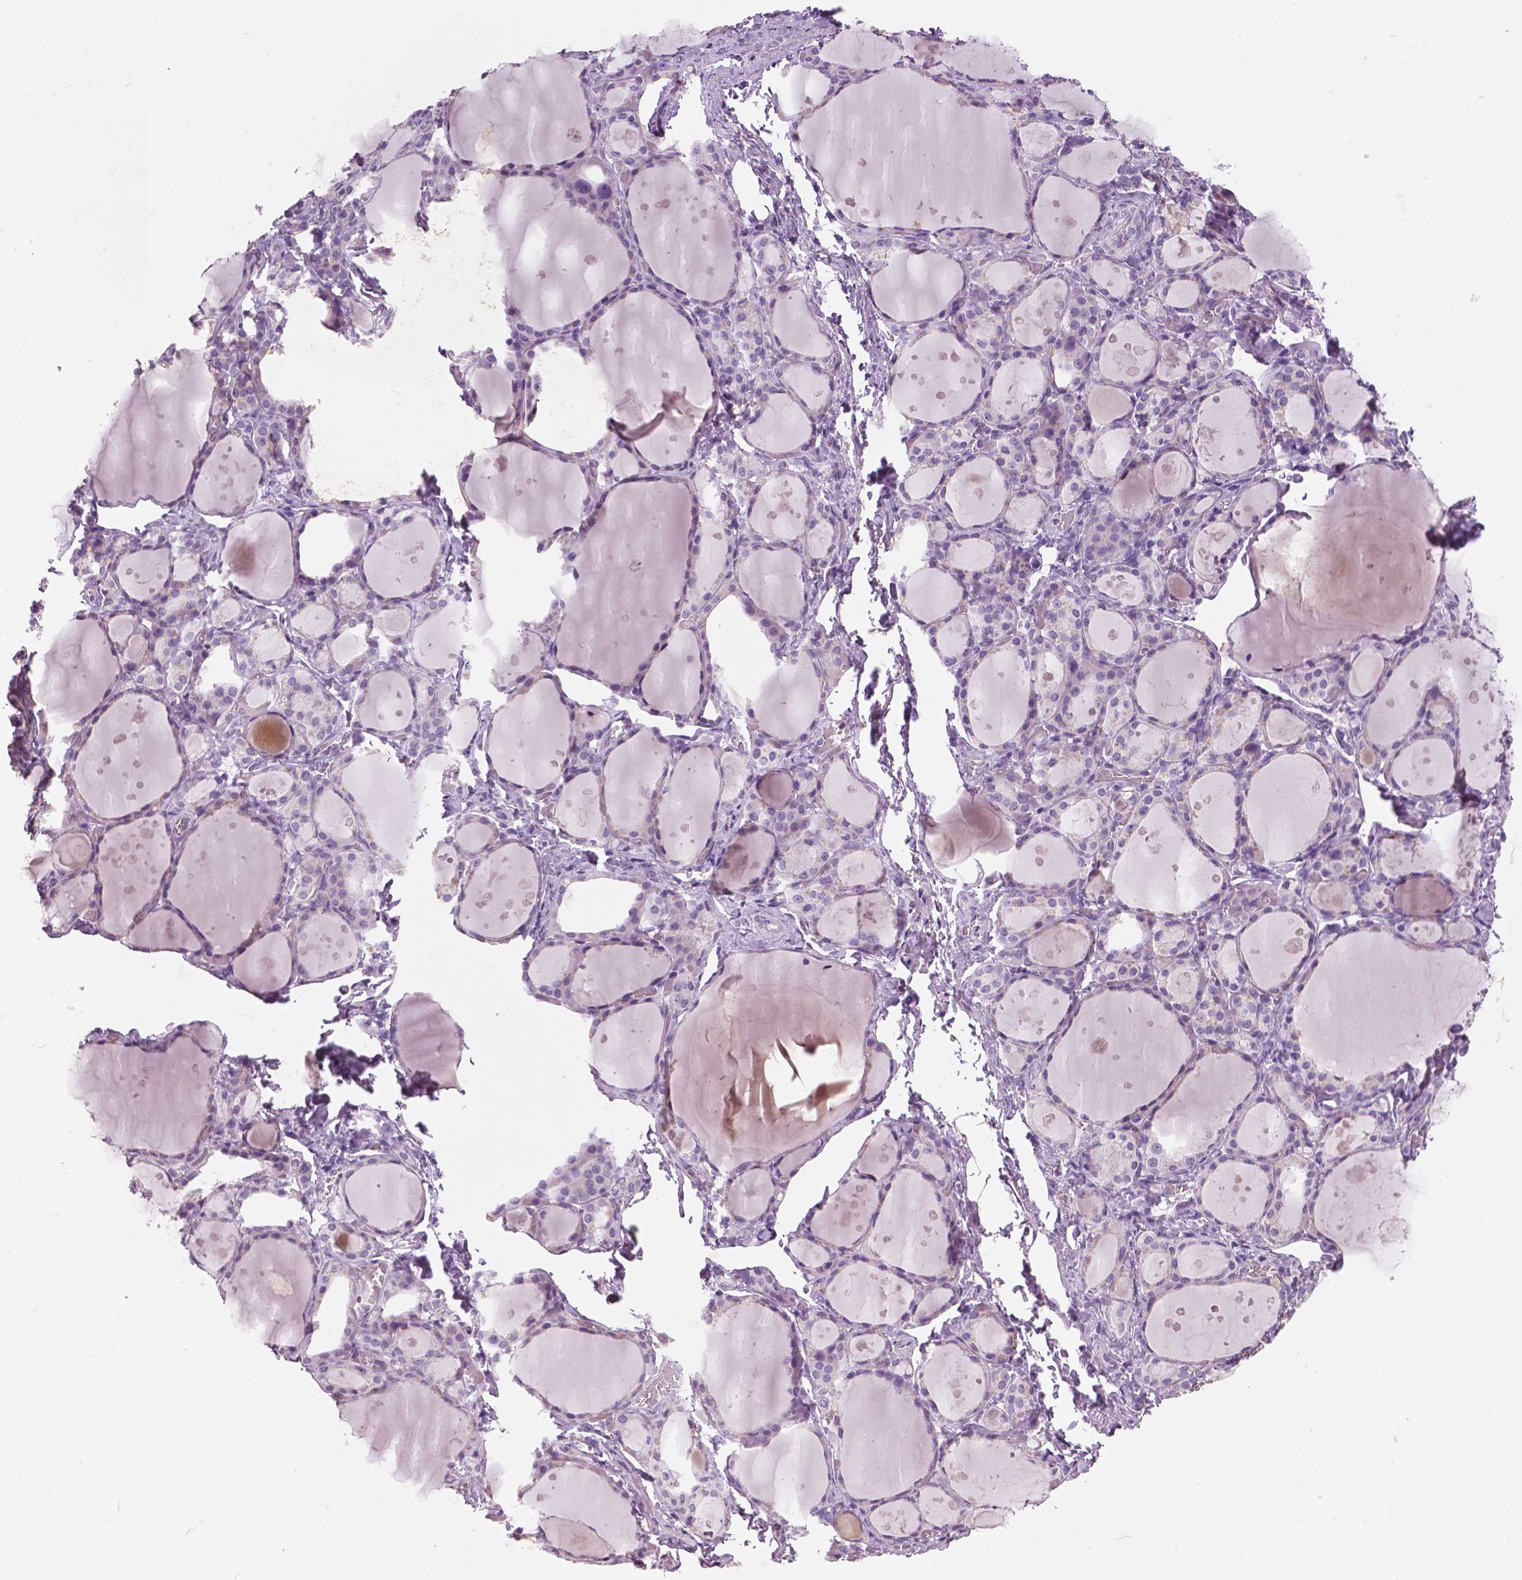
{"staining": {"intensity": "negative", "quantity": "none", "location": "none"}, "tissue": "thyroid gland", "cell_type": "Glandular cells", "image_type": "normal", "snomed": [{"axis": "morphology", "description": "Normal tissue, NOS"}, {"axis": "topography", "description": "Thyroid gland"}], "caption": "Unremarkable thyroid gland was stained to show a protein in brown. There is no significant positivity in glandular cells. Brightfield microscopy of immunohistochemistry stained with DAB (brown) and hematoxylin (blue), captured at high magnification.", "gene": "GRIN2A", "patient": {"sex": "male", "age": 68}}